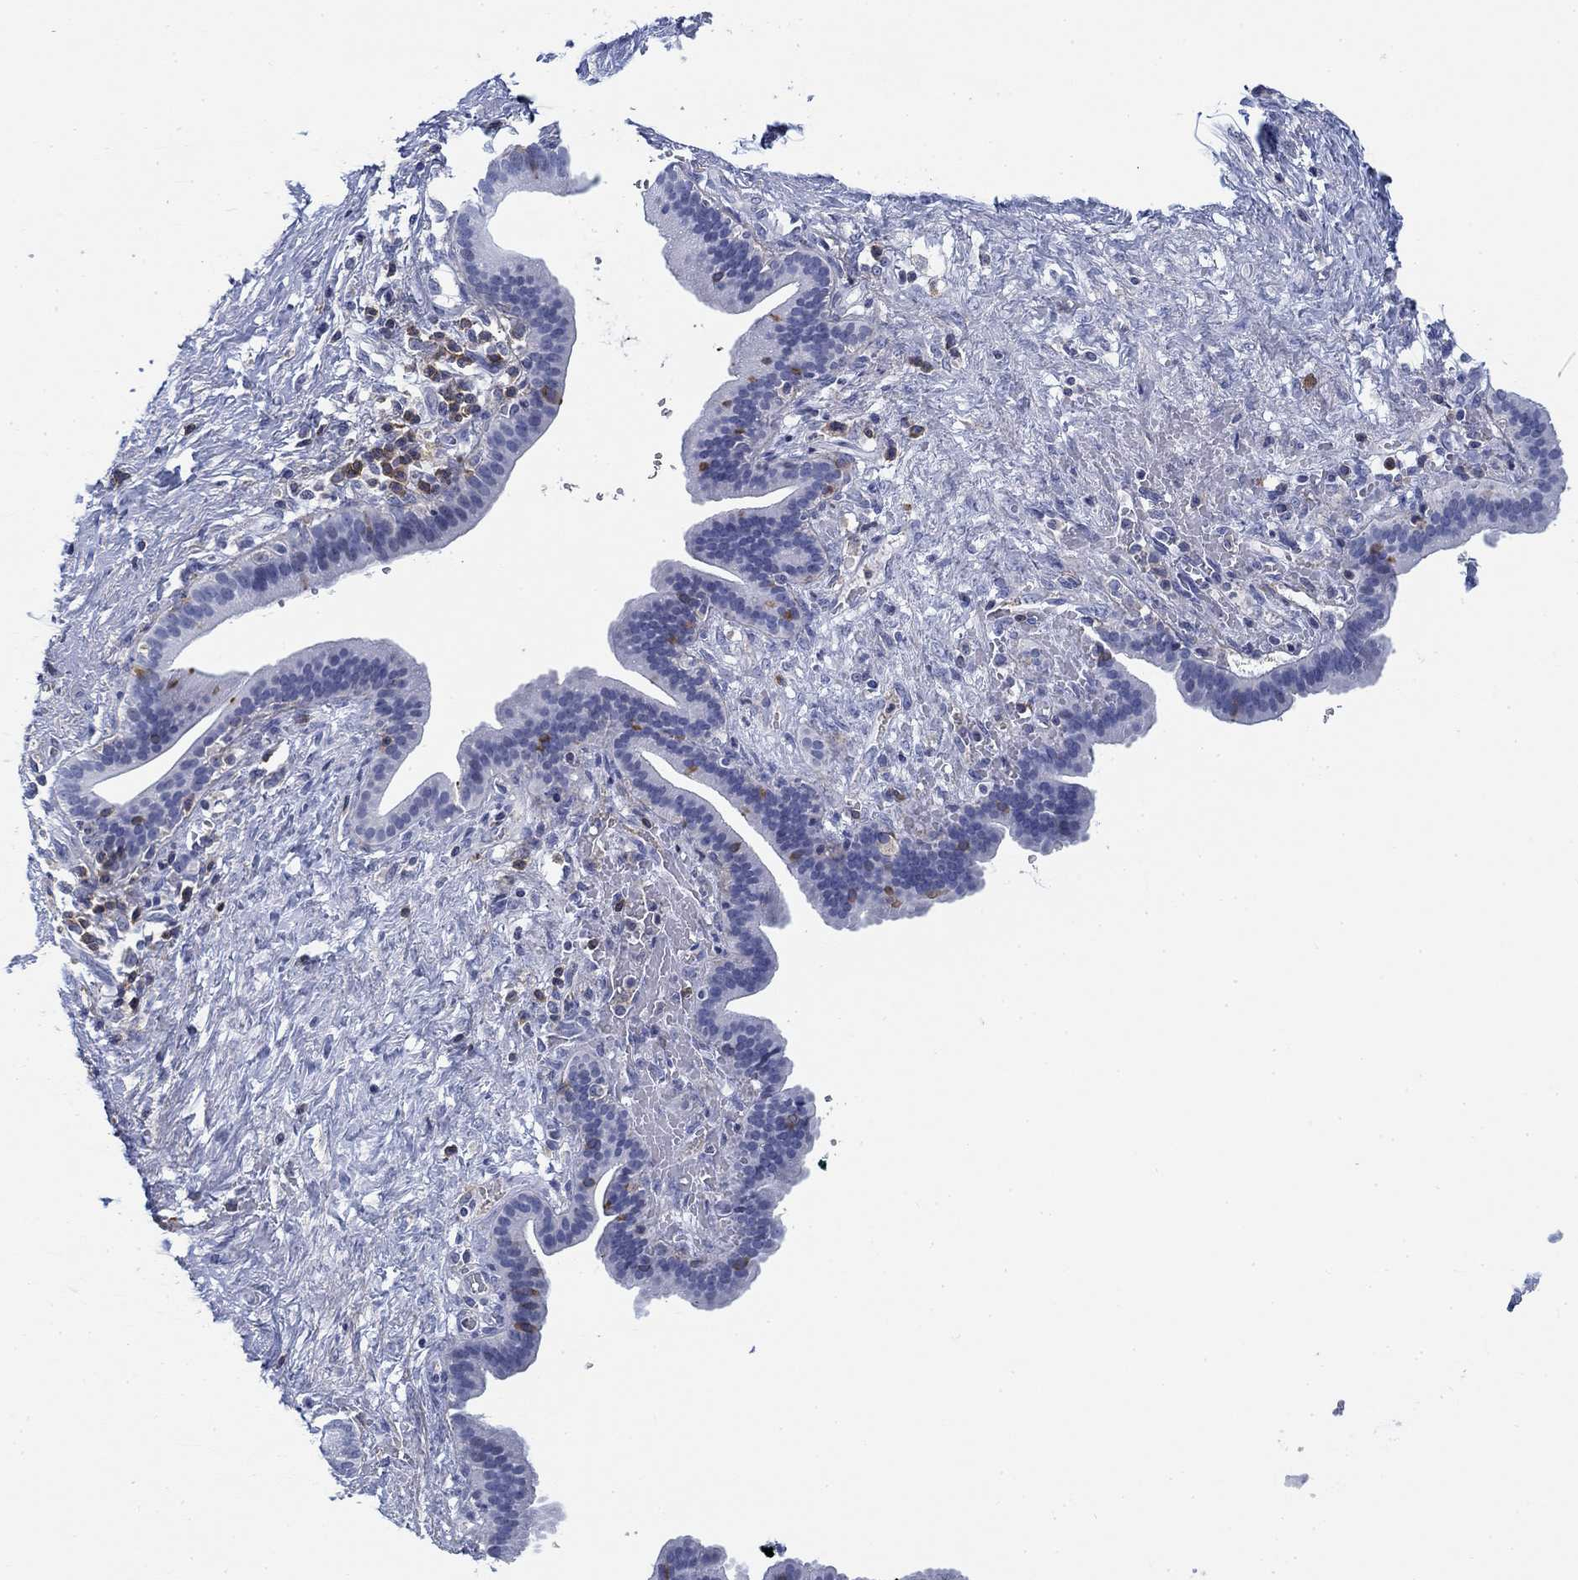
{"staining": {"intensity": "negative", "quantity": "none", "location": "none"}, "tissue": "pancreatic cancer", "cell_type": "Tumor cells", "image_type": "cancer", "snomed": [{"axis": "morphology", "description": "Adenocarcinoma, NOS"}, {"axis": "topography", "description": "Pancreas"}], "caption": "IHC of human adenocarcinoma (pancreatic) exhibits no staining in tumor cells.", "gene": "FYB1", "patient": {"sex": "male", "age": 44}}